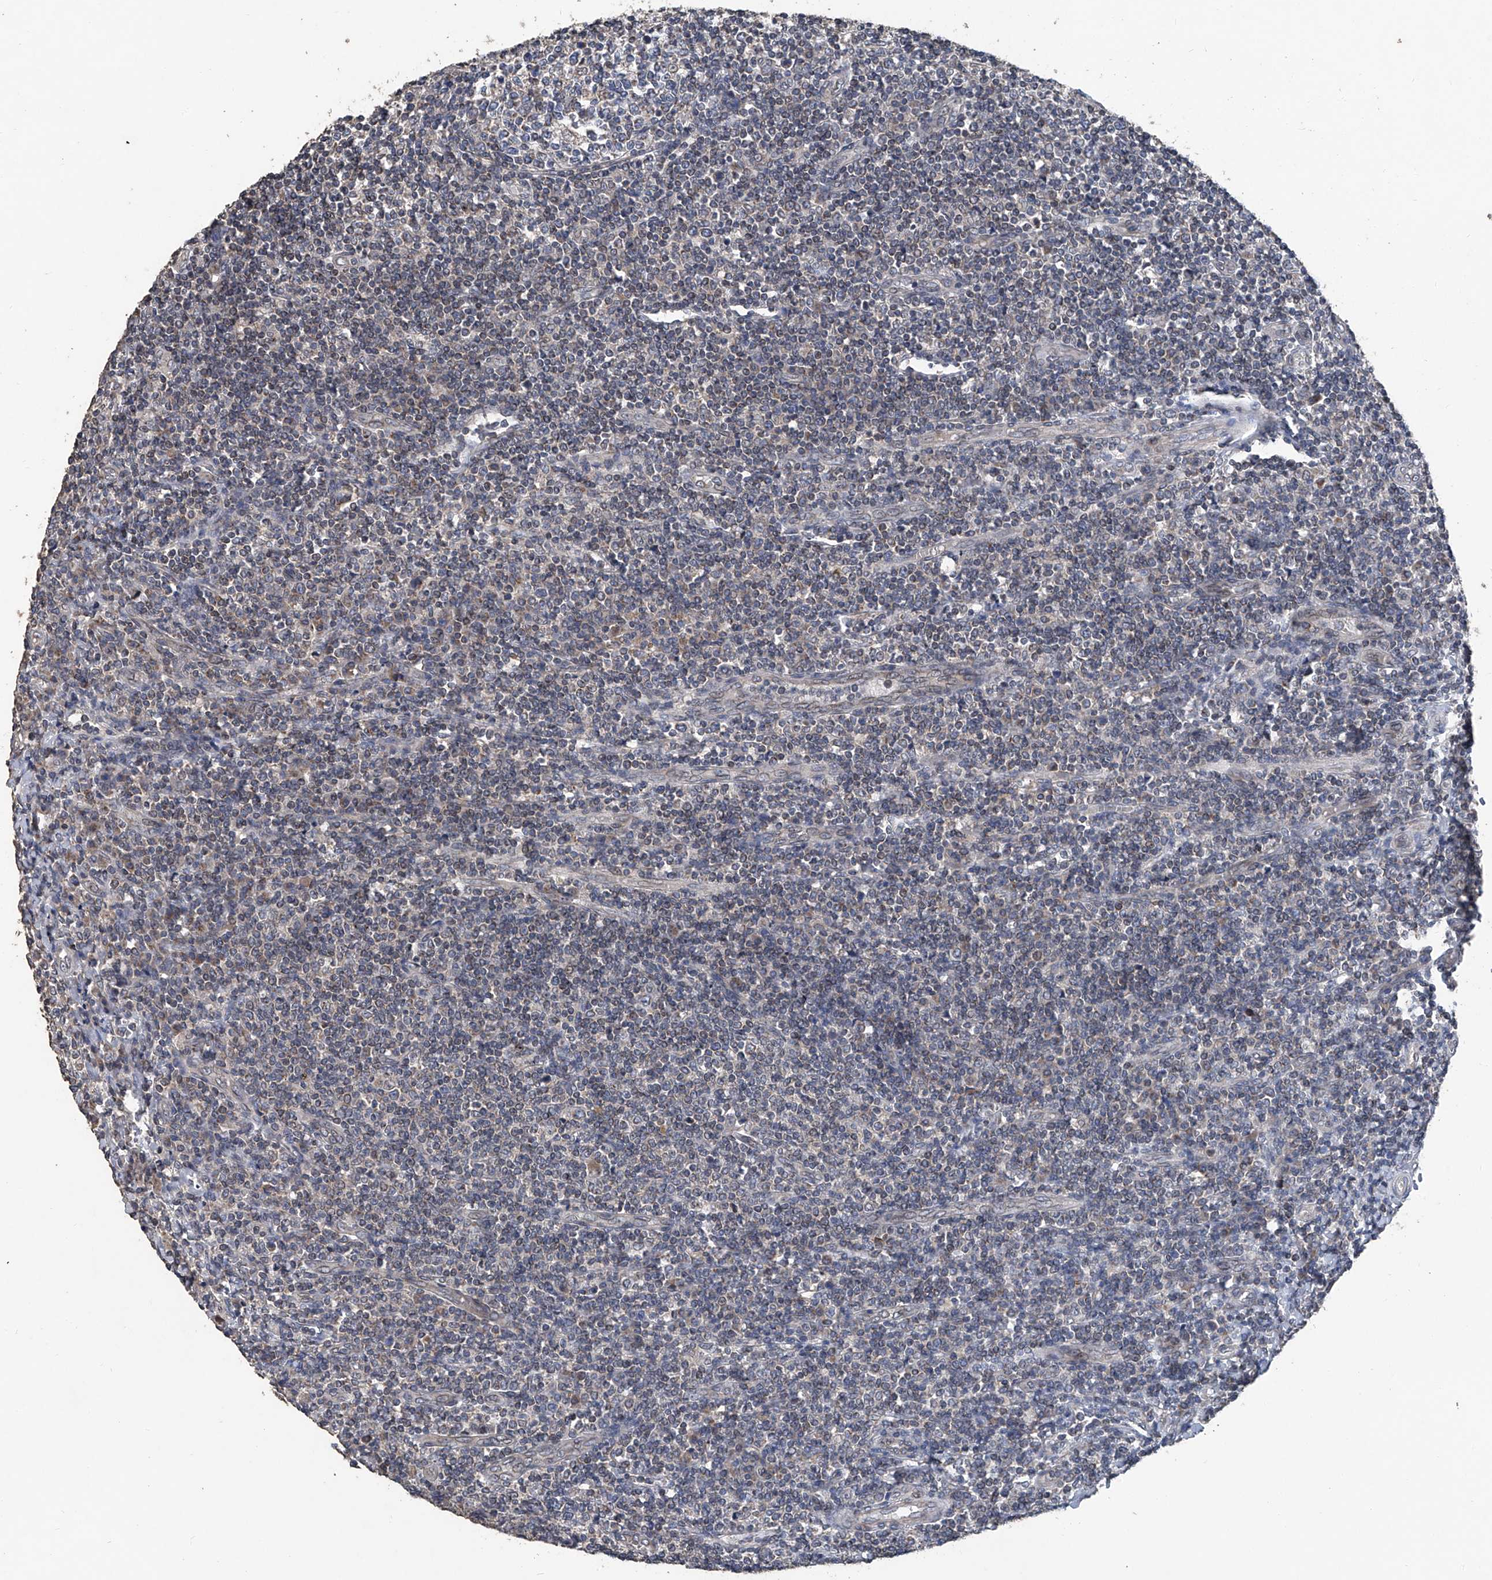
{"staining": {"intensity": "weak", "quantity": "25%-75%", "location": "cytoplasmic/membranous"}, "tissue": "tonsil", "cell_type": "Germinal center cells", "image_type": "normal", "snomed": [{"axis": "morphology", "description": "Normal tissue, NOS"}, {"axis": "topography", "description": "Tonsil"}], "caption": "Immunohistochemical staining of normal tonsil reveals 25%-75% levels of weak cytoplasmic/membranous protein staining in approximately 25%-75% of germinal center cells. (DAB IHC with brightfield microscopy, high magnification).", "gene": "BCKDHB", "patient": {"sex": "female", "age": 19}}